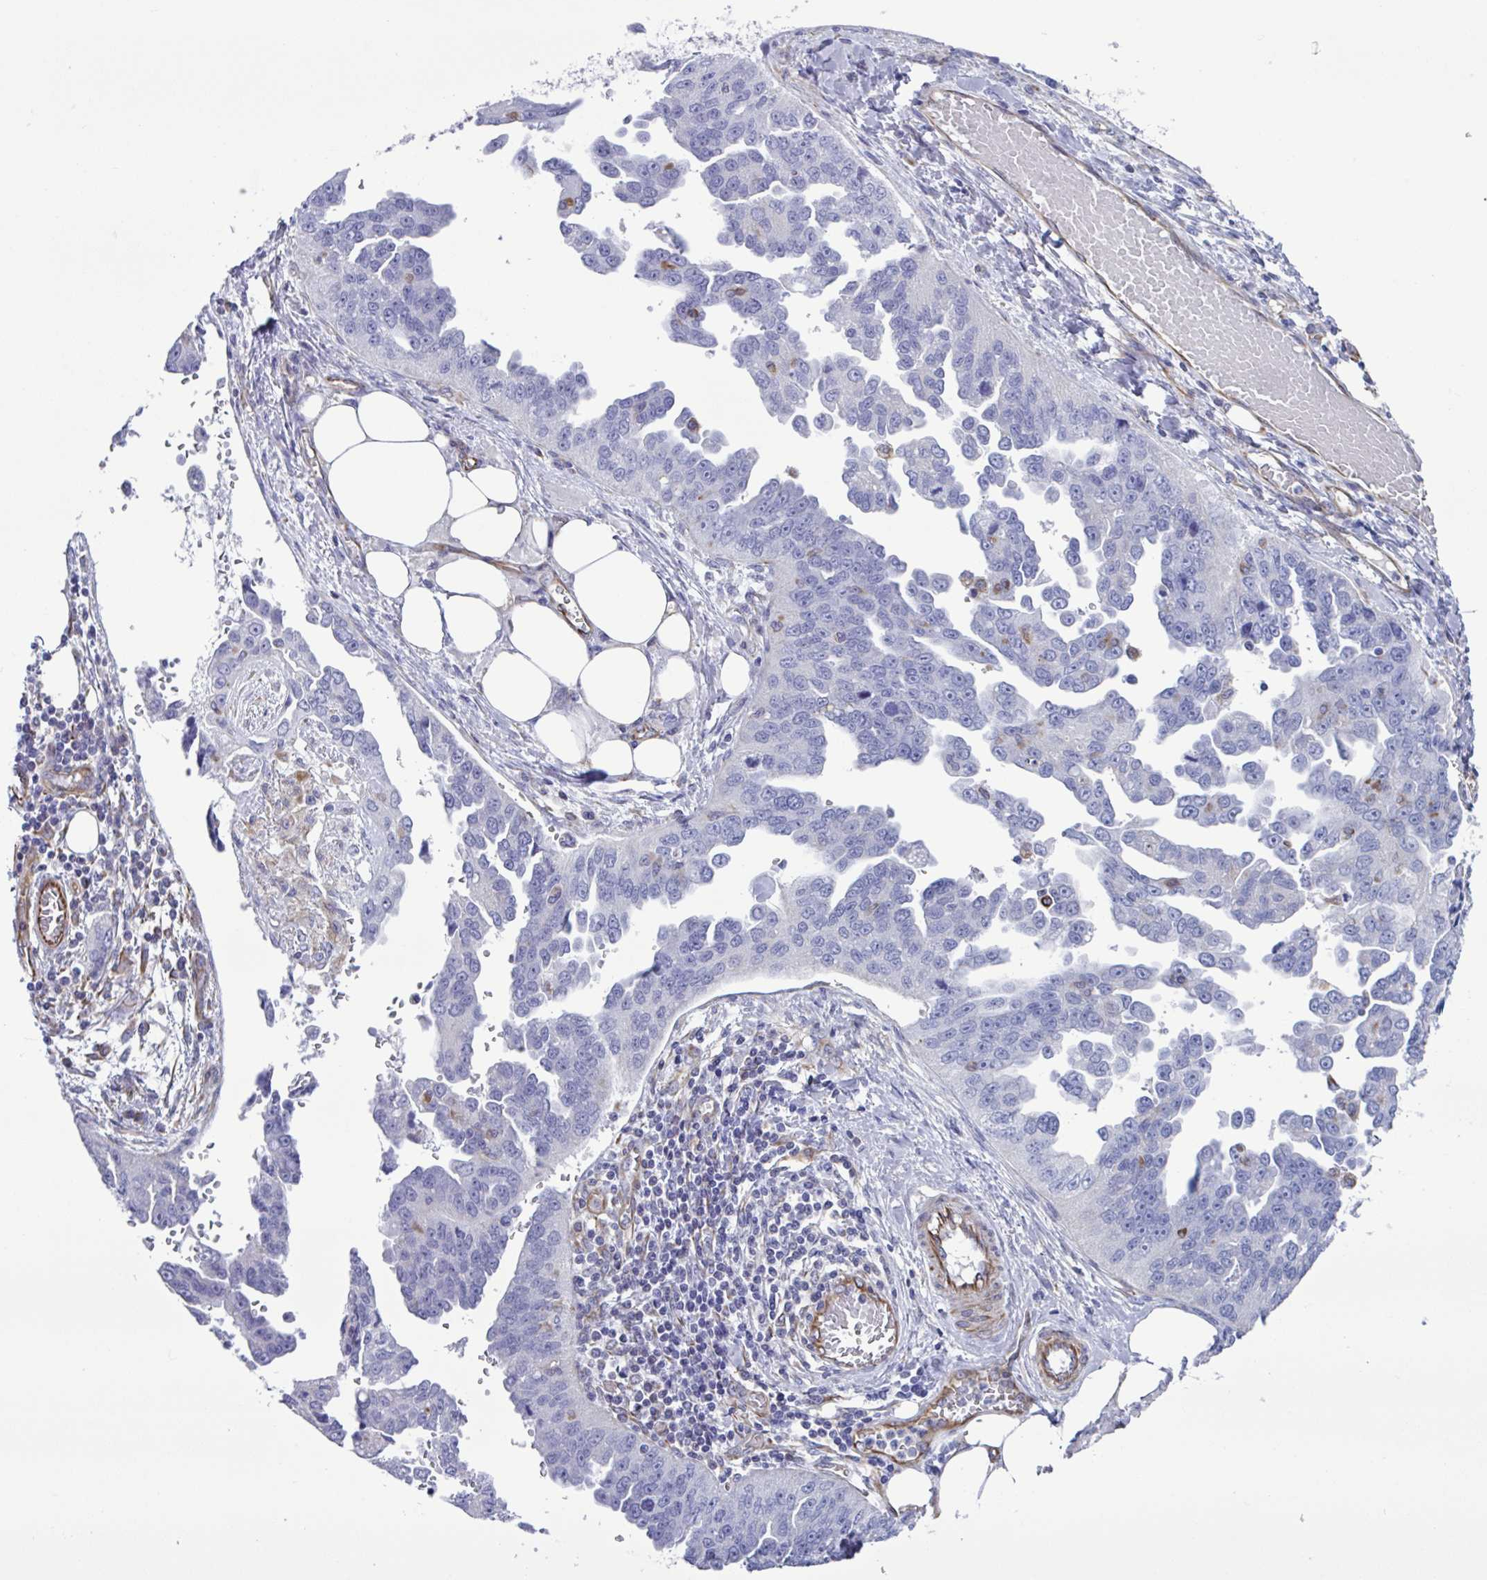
{"staining": {"intensity": "negative", "quantity": "none", "location": "none"}, "tissue": "ovarian cancer", "cell_type": "Tumor cells", "image_type": "cancer", "snomed": [{"axis": "morphology", "description": "Cystadenocarcinoma, serous, NOS"}, {"axis": "topography", "description": "Ovary"}], "caption": "Serous cystadenocarcinoma (ovarian) was stained to show a protein in brown. There is no significant expression in tumor cells. (IHC, brightfield microscopy, high magnification).", "gene": "TMEM86B", "patient": {"sex": "female", "age": 75}}